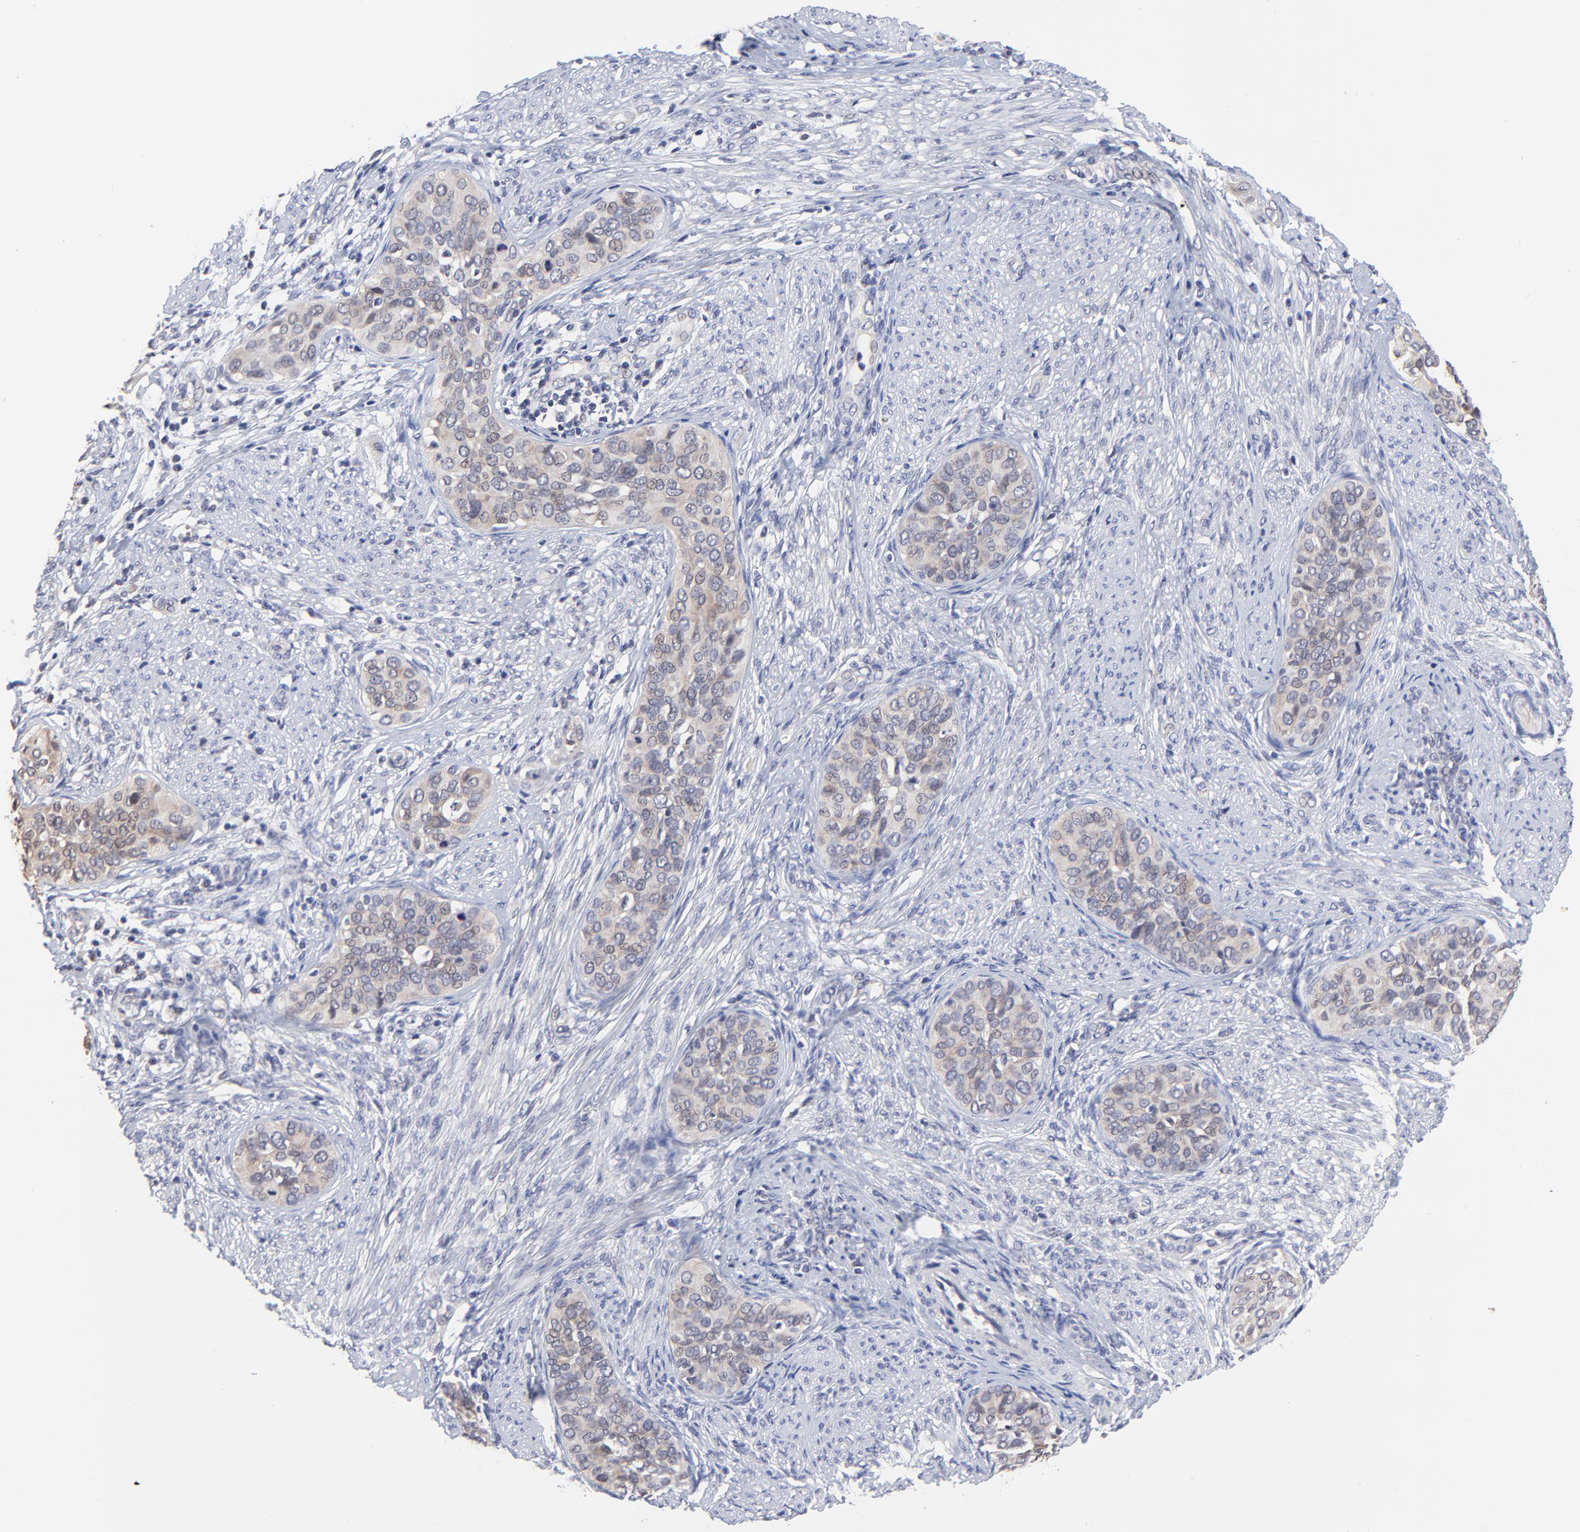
{"staining": {"intensity": "weak", "quantity": ">75%", "location": "cytoplasmic/membranous"}, "tissue": "cervical cancer", "cell_type": "Tumor cells", "image_type": "cancer", "snomed": [{"axis": "morphology", "description": "Squamous cell carcinoma, NOS"}, {"axis": "topography", "description": "Cervix"}], "caption": "An image showing weak cytoplasmic/membranous positivity in approximately >75% of tumor cells in squamous cell carcinoma (cervical), as visualized by brown immunohistochemical staining.", "gene": "FBXO8", "patient": {"sex": "female", "age": 31}}